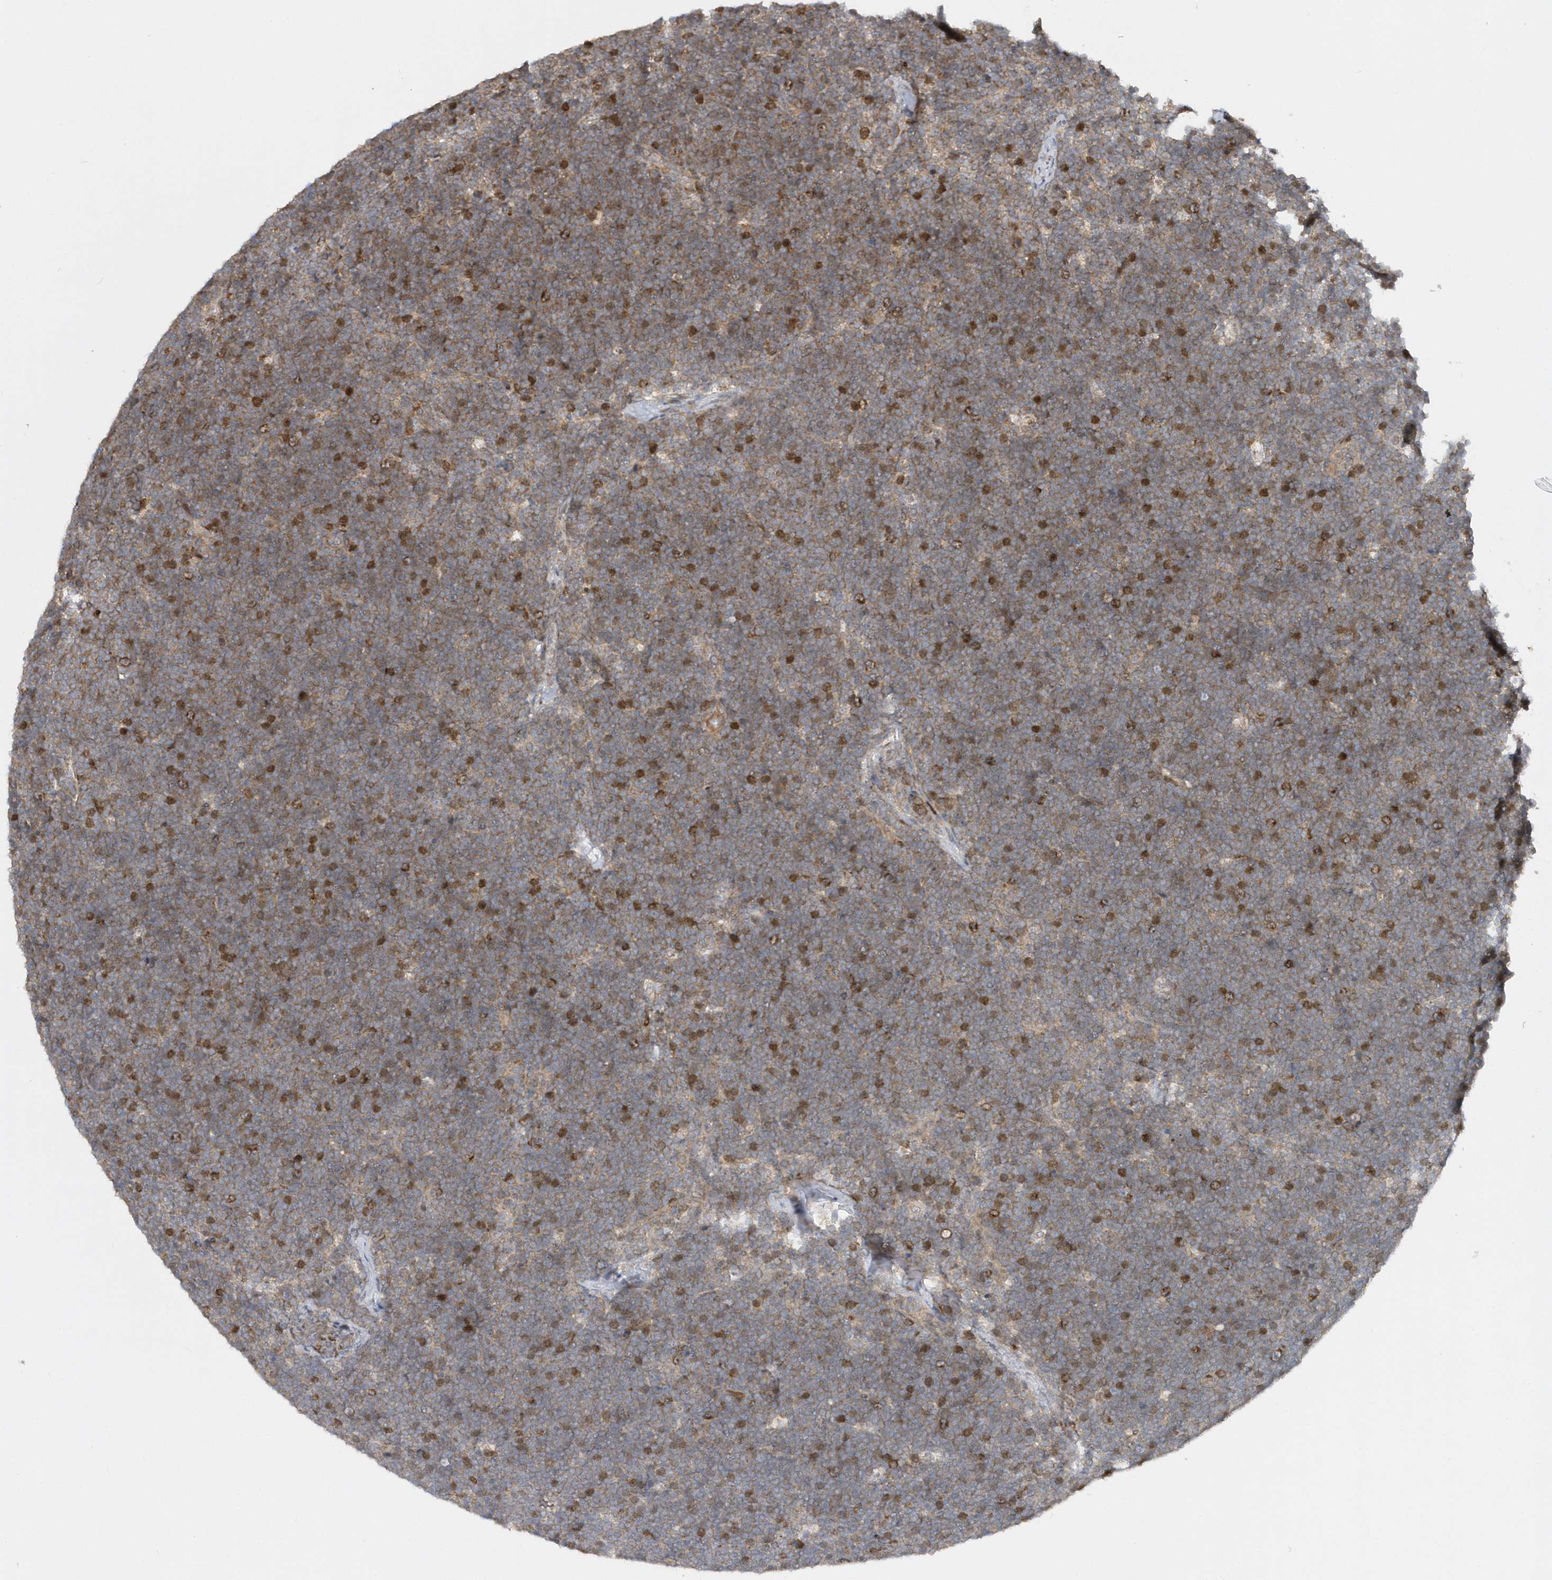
{"staining": {"intensity": "moderate", "quantity": "25%-75%", "location": "cytoplasmic/membranous"}, "tissue": "lymphoma", "cell_type": "Tumor cells", "image_type": "cancer", "snomed": [{"axis": "morphology", "description": "Malignant lymphoma, non-Hodgkin's type, High grade"}, {"axis": "topography", "description": "Lymph node"}], "caption": "A brown stain labels moderate cytoplasmic/membranous expression of a protein in human lymphoma tumor cells. The protein of interest is shown in brown color, while the nuclei are stained blue.", "gene": "MXI1", "patient": {"sex": "male", "age": 13}}